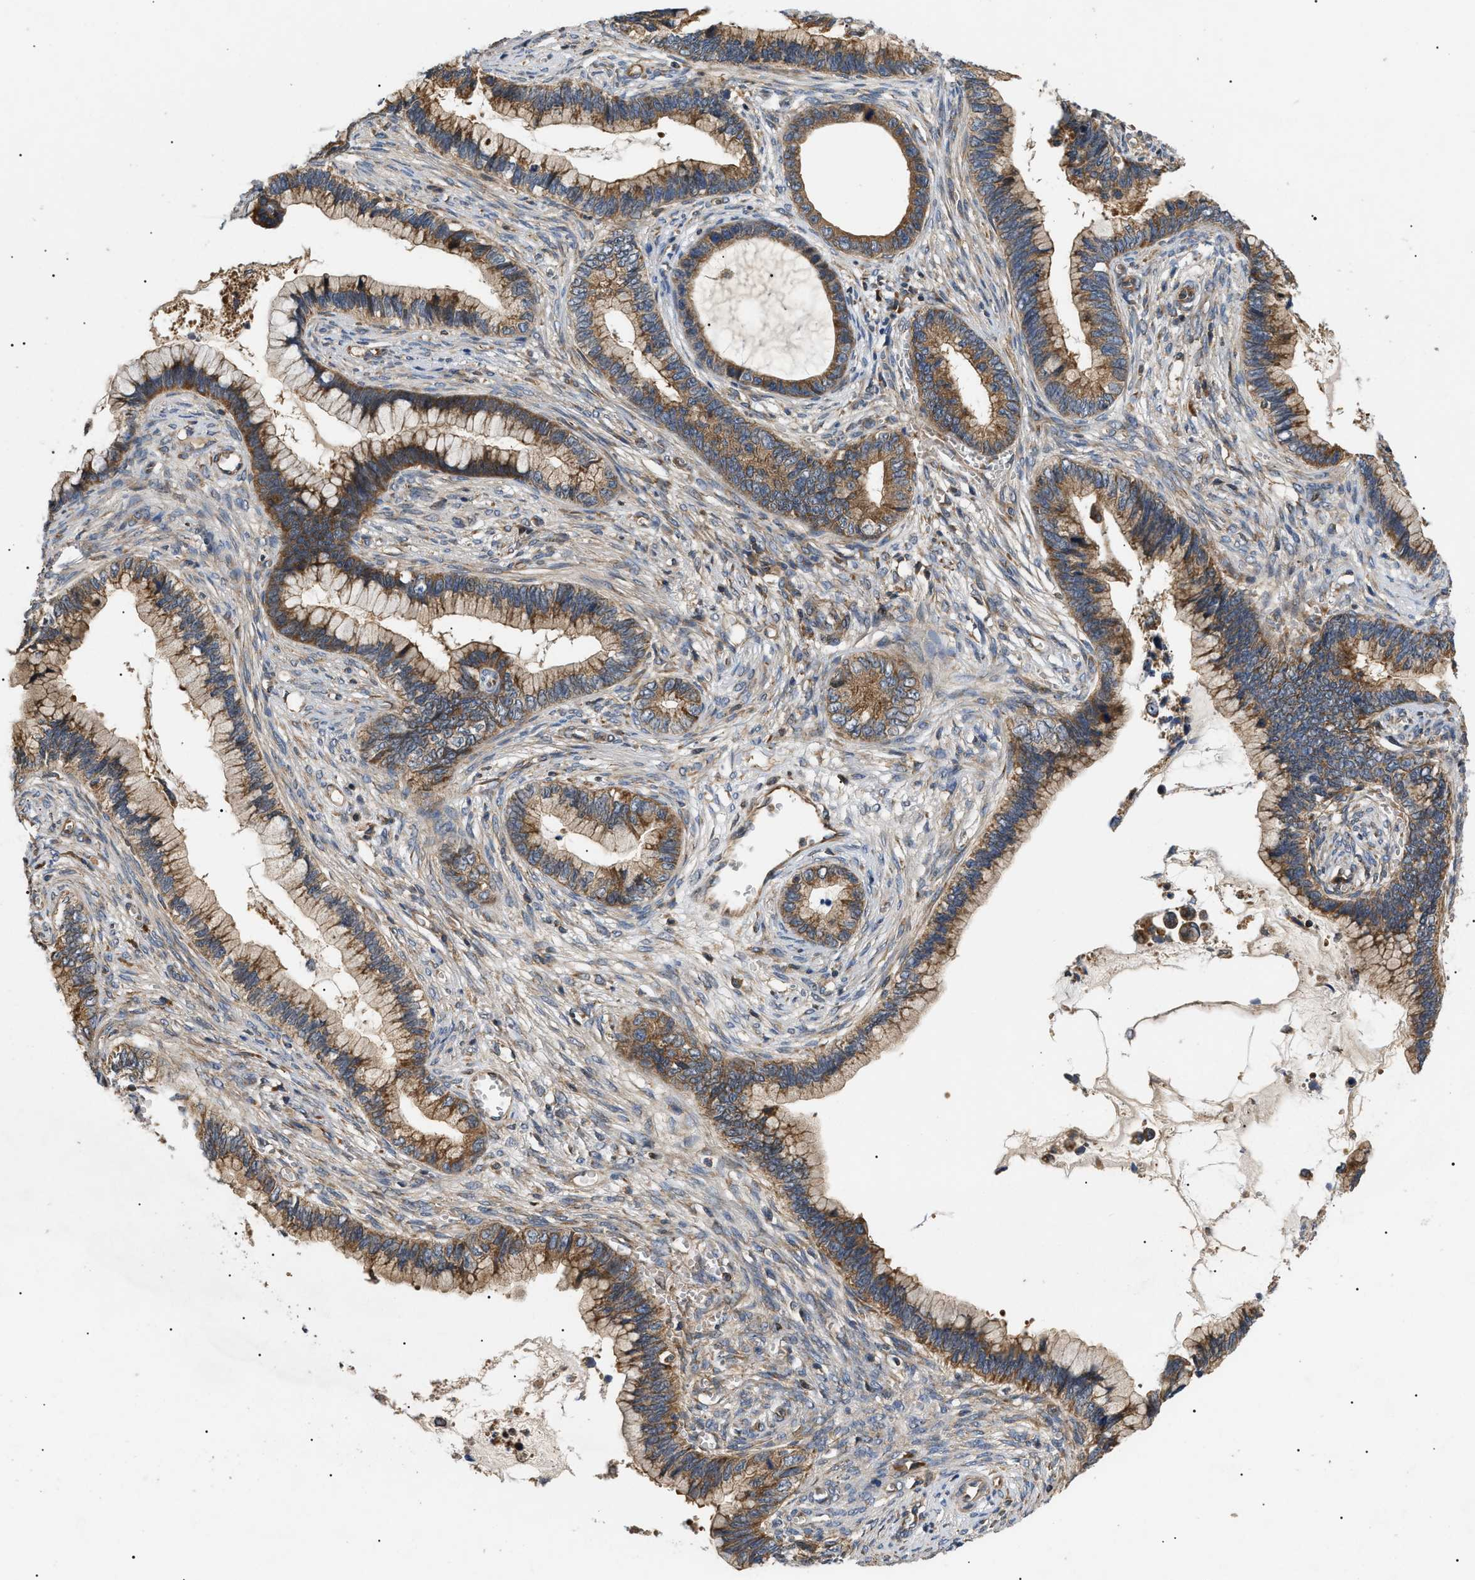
{"staining": {"intensity": "moderate", "quantity": ">75%", "location": "cytoplasmic/membranous"}, "tissue": "cervical cancer", "cell_type": "Tumor cells", "image_type": "cancer", "snomed": [{"axis": "morphology", "description": "Adenocarcinoma, NOS"}, {"axis": "topography", "description": "Cervix"}], "caption": "Adenocarcinoma (cervical) stained for a protein shows moderate cytoplasmic/membranous positivity in tumor cells.", "gene": "PPM1B", "patient": {"sex": "female", "age": 44}}